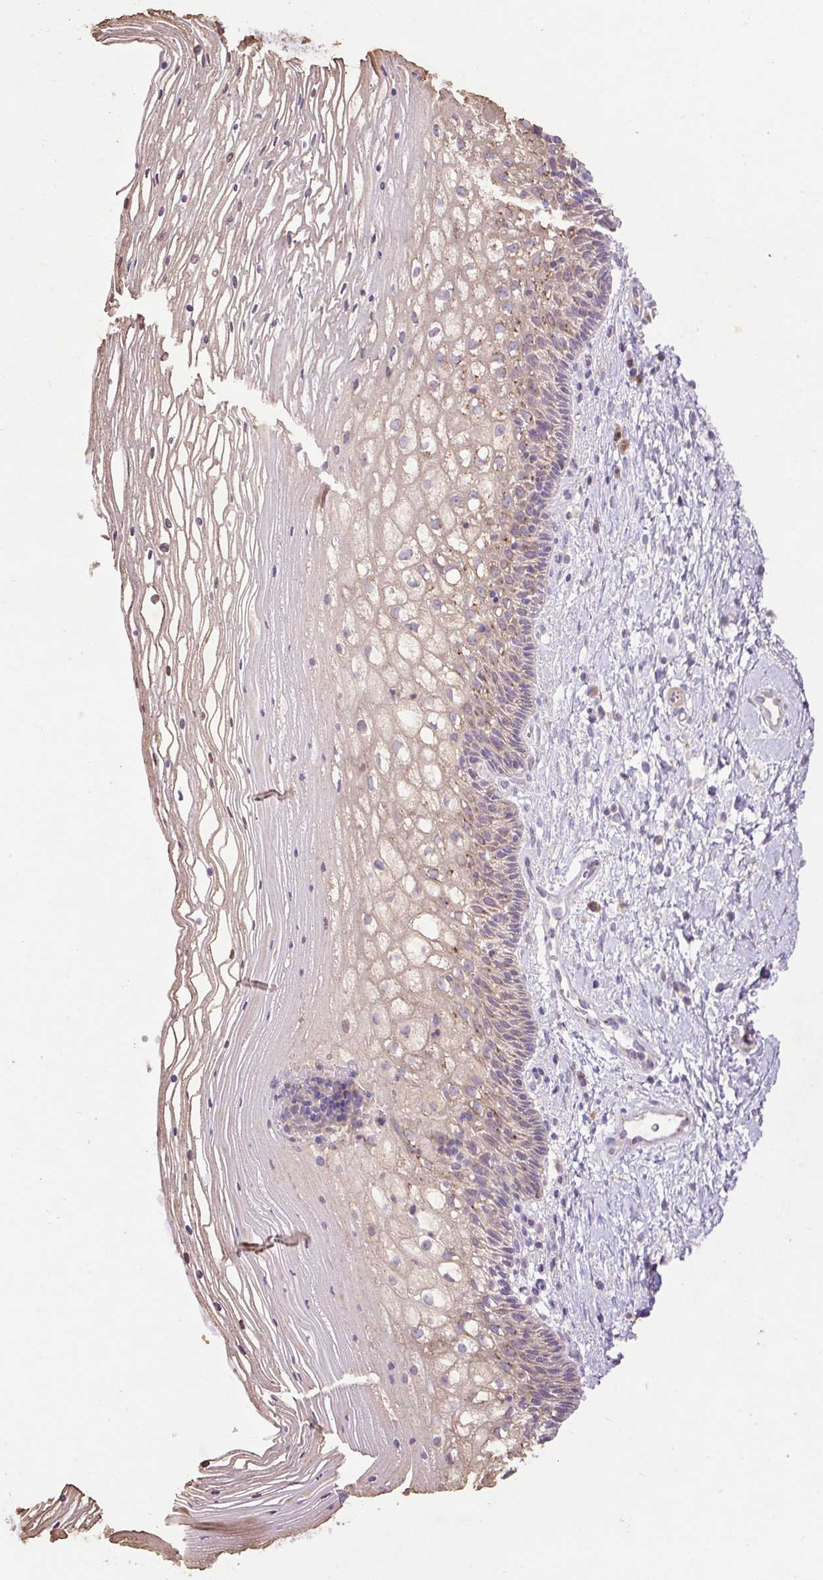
{"staining": {"intensity": "moderate", "quantity": "<25%", "location": "cytoplasmic/membranous"}, "tissue": "cervix", "cell_type": "Glandular cells", "image_type": "normal", "snomed": [{"axis": "morphology", "description": "Normal tissue, NOS"}, {"axis": "topography", "description": "Cervix"}], "caption": "Glandular cells demonstrate low levels of moderate cytoplasmic/membranous staining in about <25% of cells in benign cervix. The staining was performed using DAB to visualize the protein expression in brown, while the nuclei were stained in blue with hematoxylin (Magnification: 20x).", "gene": "ABR", "patient": {"sex": "female", "age": 36}}